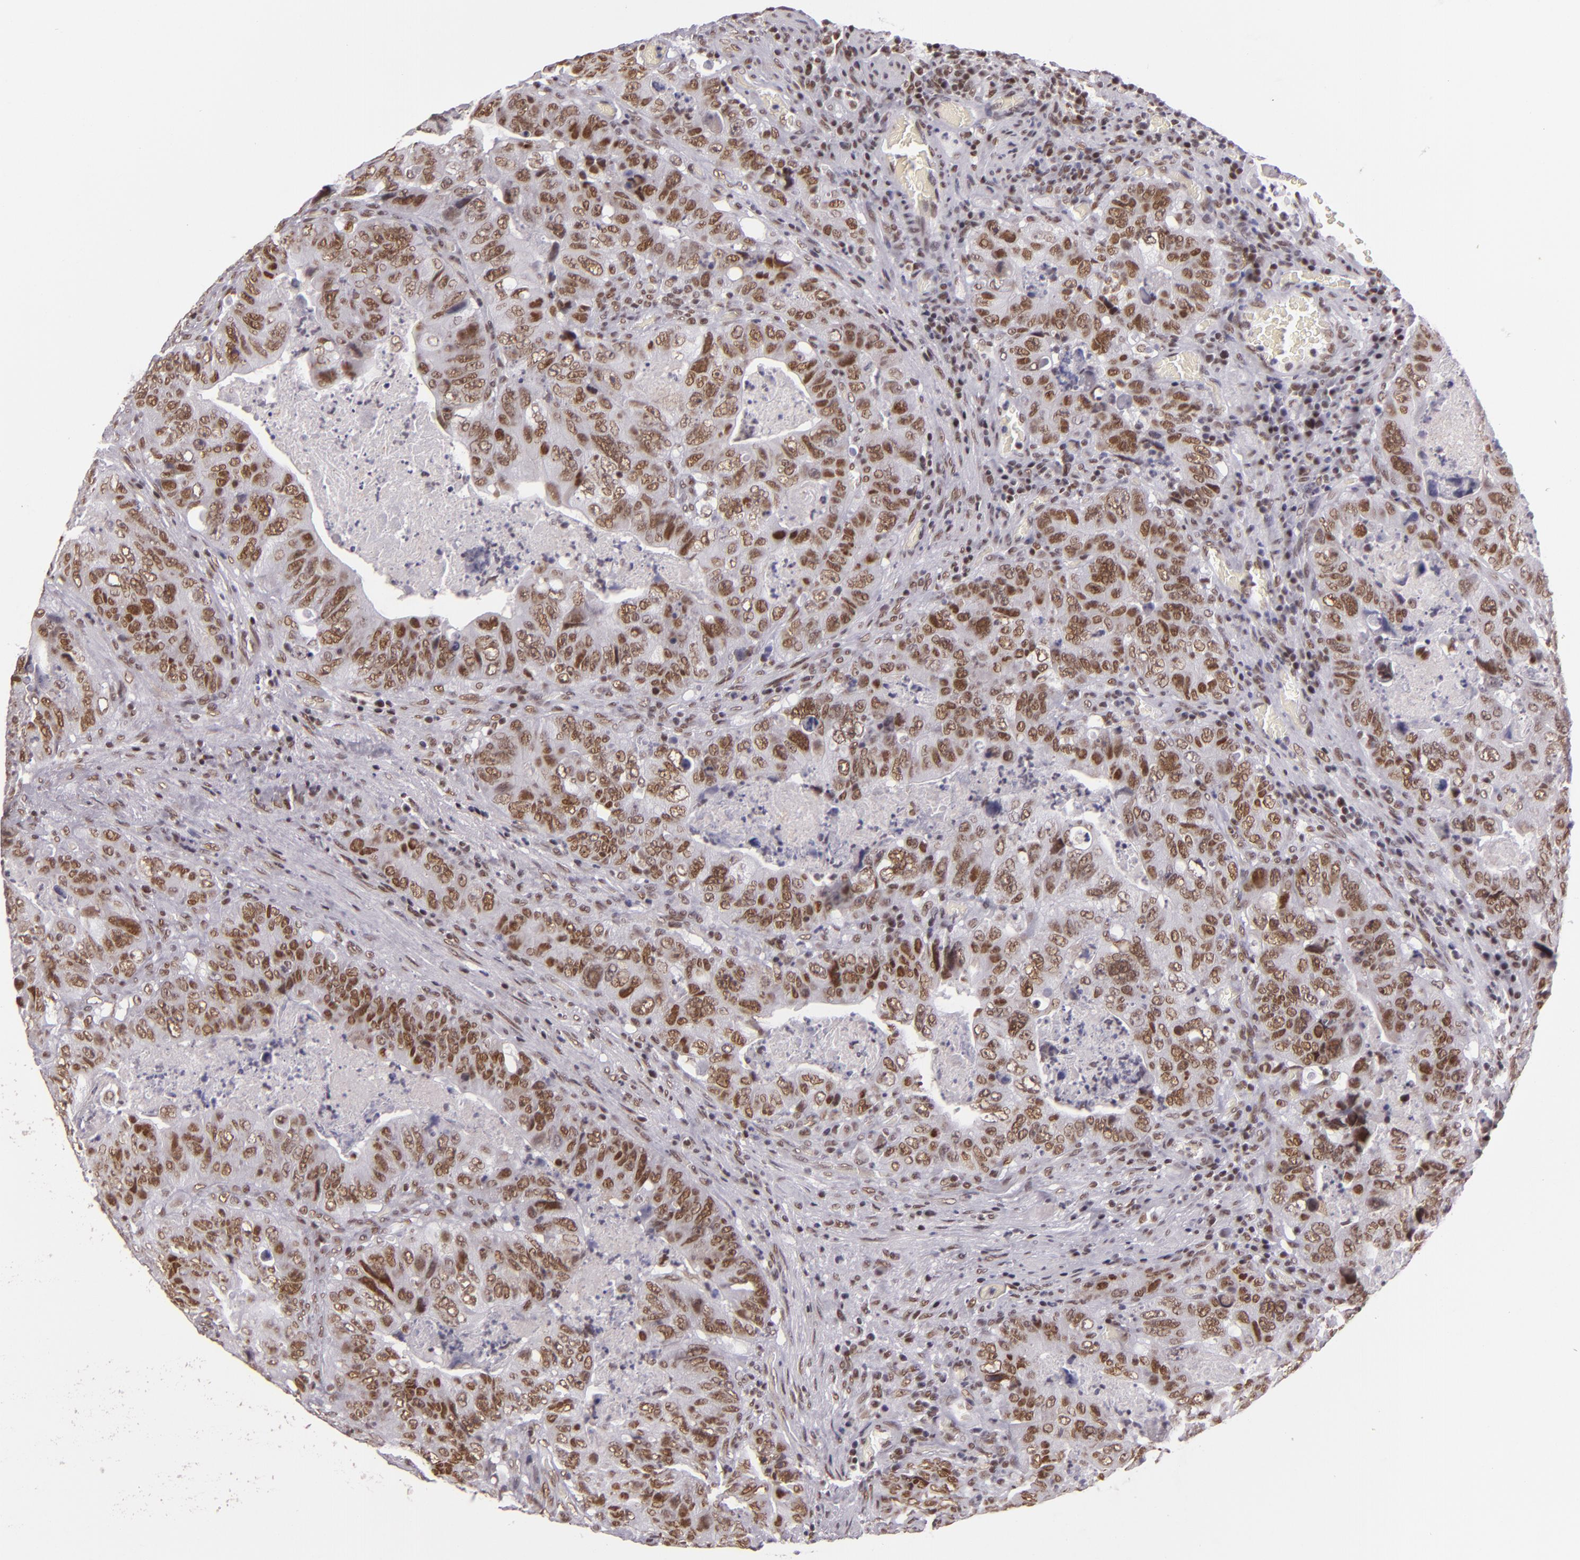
{"staining": {"intensity": "moderate", "quantity": ">75%", "location": "nuclear"}, "tissue": "colorectal cancer", "cell_type": "Tumor cells", "image_type": "cancer", "snomed": [{"axis": "morphology", "description": "Adenocarcinoma, NOS"}, {"axis": "topography", "description": "Rectum"}], "caption": "Immunohistochemical staining of colorectal adenocarcinoma displays medium levels of moderate nuclear positivity in approximately >75% of tumor cells. (DAB IHC, brown staining for protein, blue staining for nuclei).", "gene": "BRD8", "patient": {"sex": "female", "age": 82}}